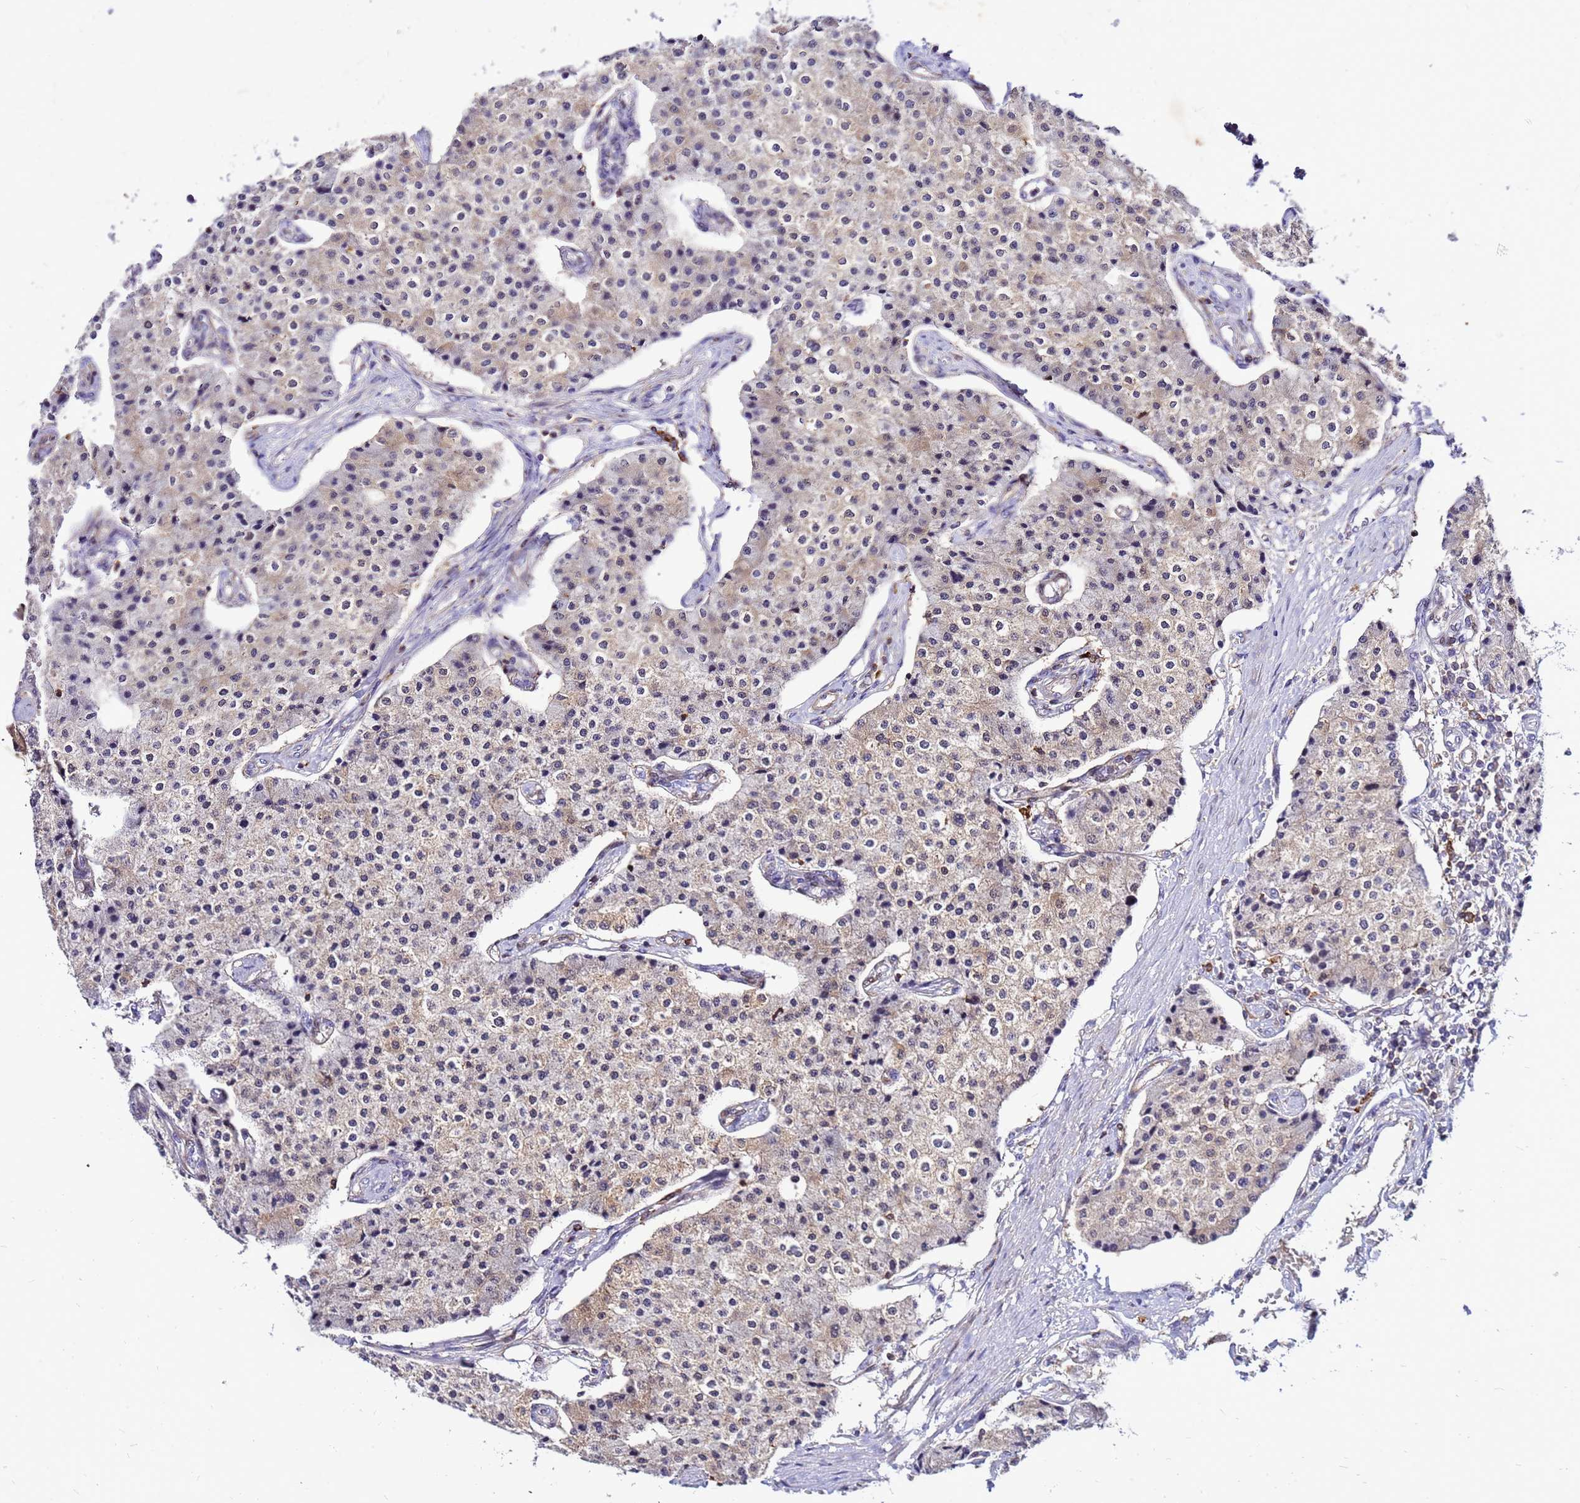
{"staining": {"intensity": "weak", "quantity": "25%-75%", "location": "cytoplasmic/membranous"}, "tissue": "carcinoid", "cell_type": "Tumor cells", "image_type": "cancer", "snomed": [{"axis": "morphology", "description": "Carcinoid, malignant, NOS"}, {"axis": "topography", "description": "Colon"}], "caption": "Immunohistochemistry (IHC) of human carcinoid (malignant) shows low levels of weak cytoplasmic/membranous positivity in about 25%-75% of tumor cells.", "gene": "DBNDD2", "patient": {"sex": "female", "age": 52}}